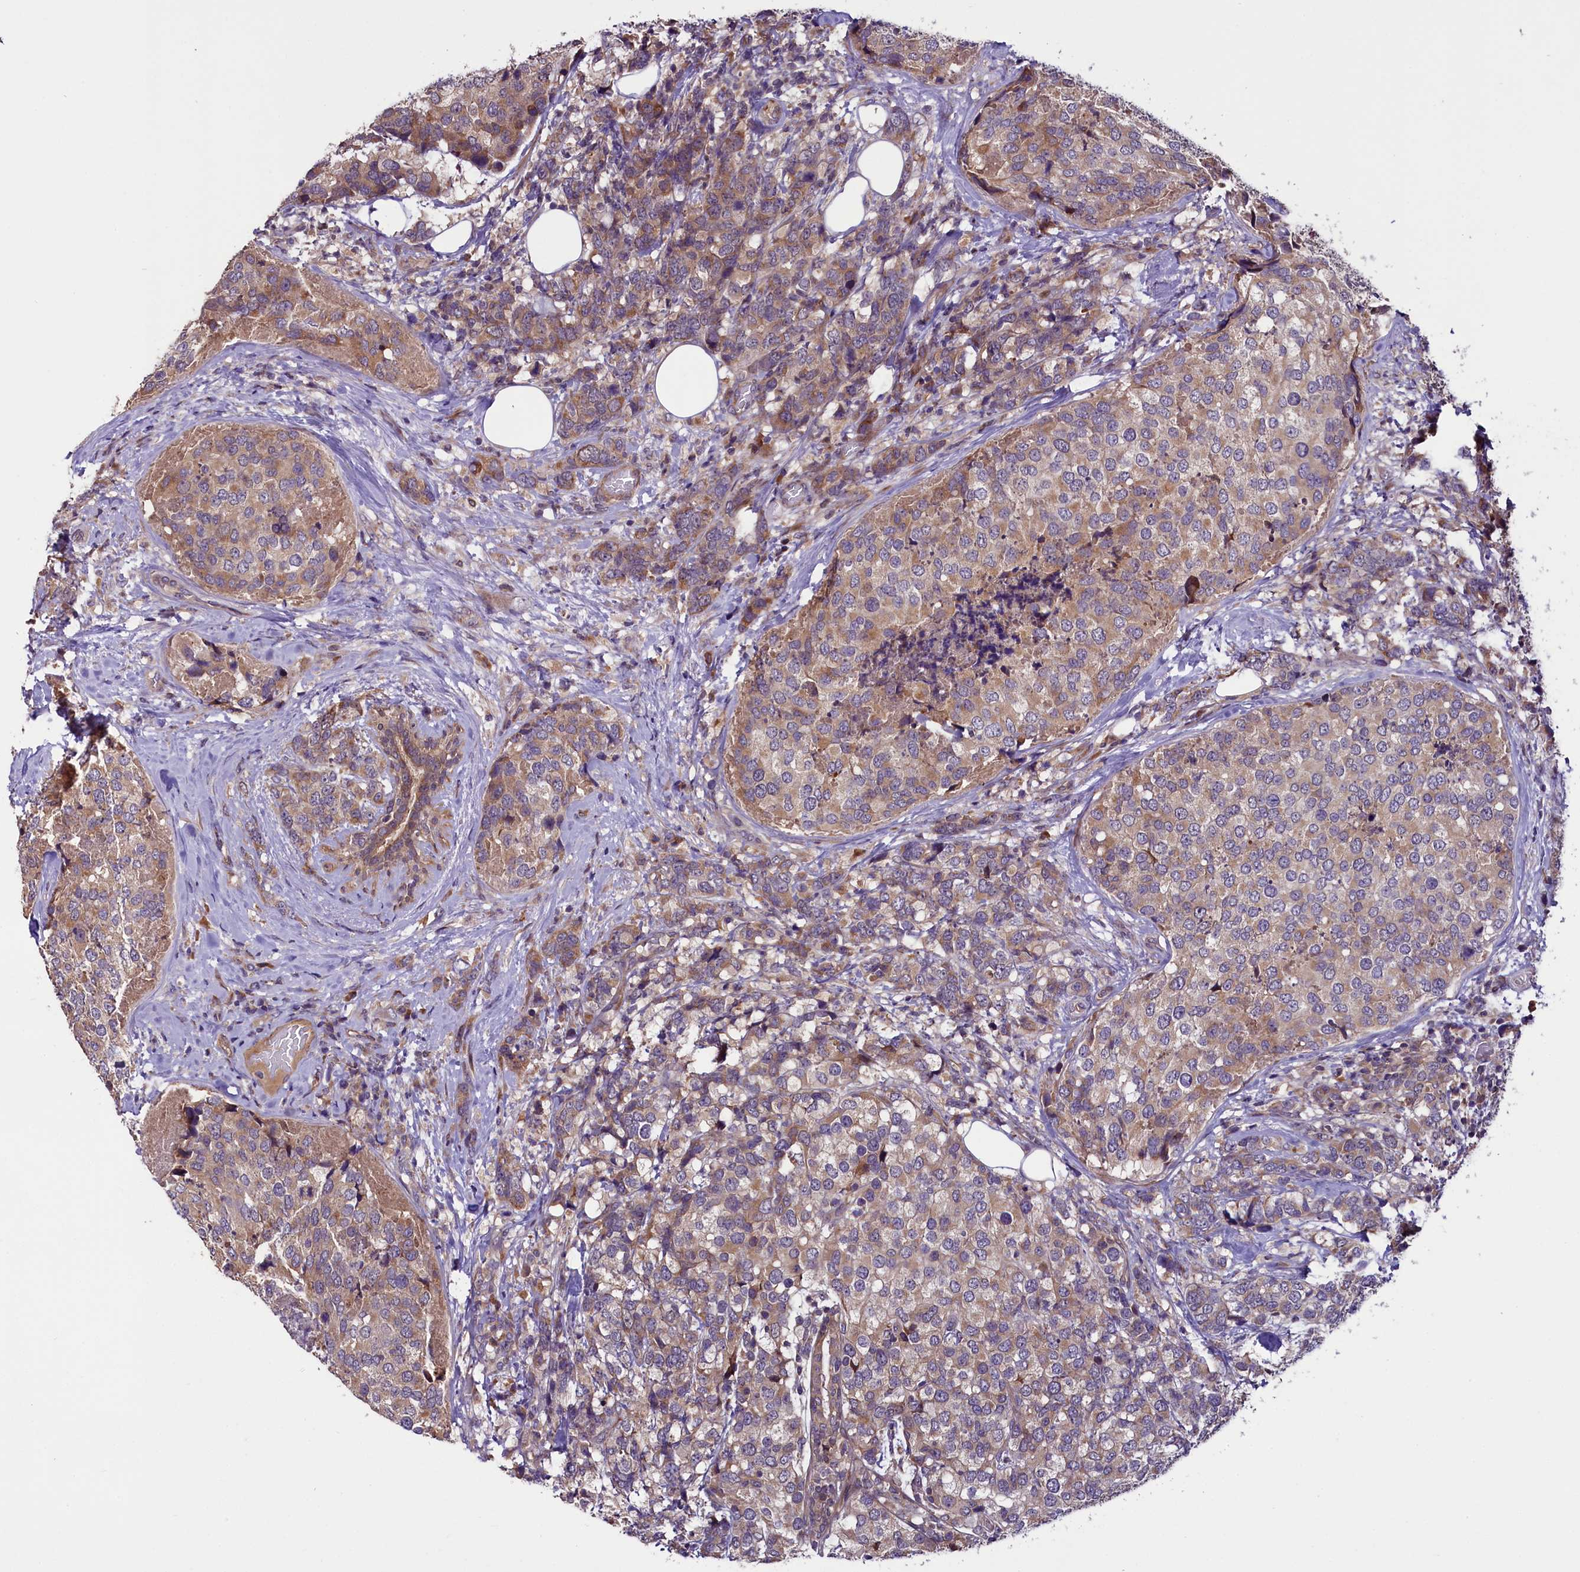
{"staining": {"intensity": "weak", "quantity": "25%-75%", "location": "cytoplasmic/membranous"}, "tissue": "breast cancer", "cell_type": "Tumor cells", "image_type": "cancer", "snomed": [{"axis": "morphology", "description": "Lobular carcinoma"}, {"axis": "topography", "description": "Breast"}], "caption": "The immunohistochemical stain labels weak cytoplasmic/membranous expression in tumor cells of breast lobular carcinoma tissue. (Brightfield microscopy of DAB IHC at high magnification).", "gene": "RPUSD2", "patient": {"sex": "female", "age": 59}}